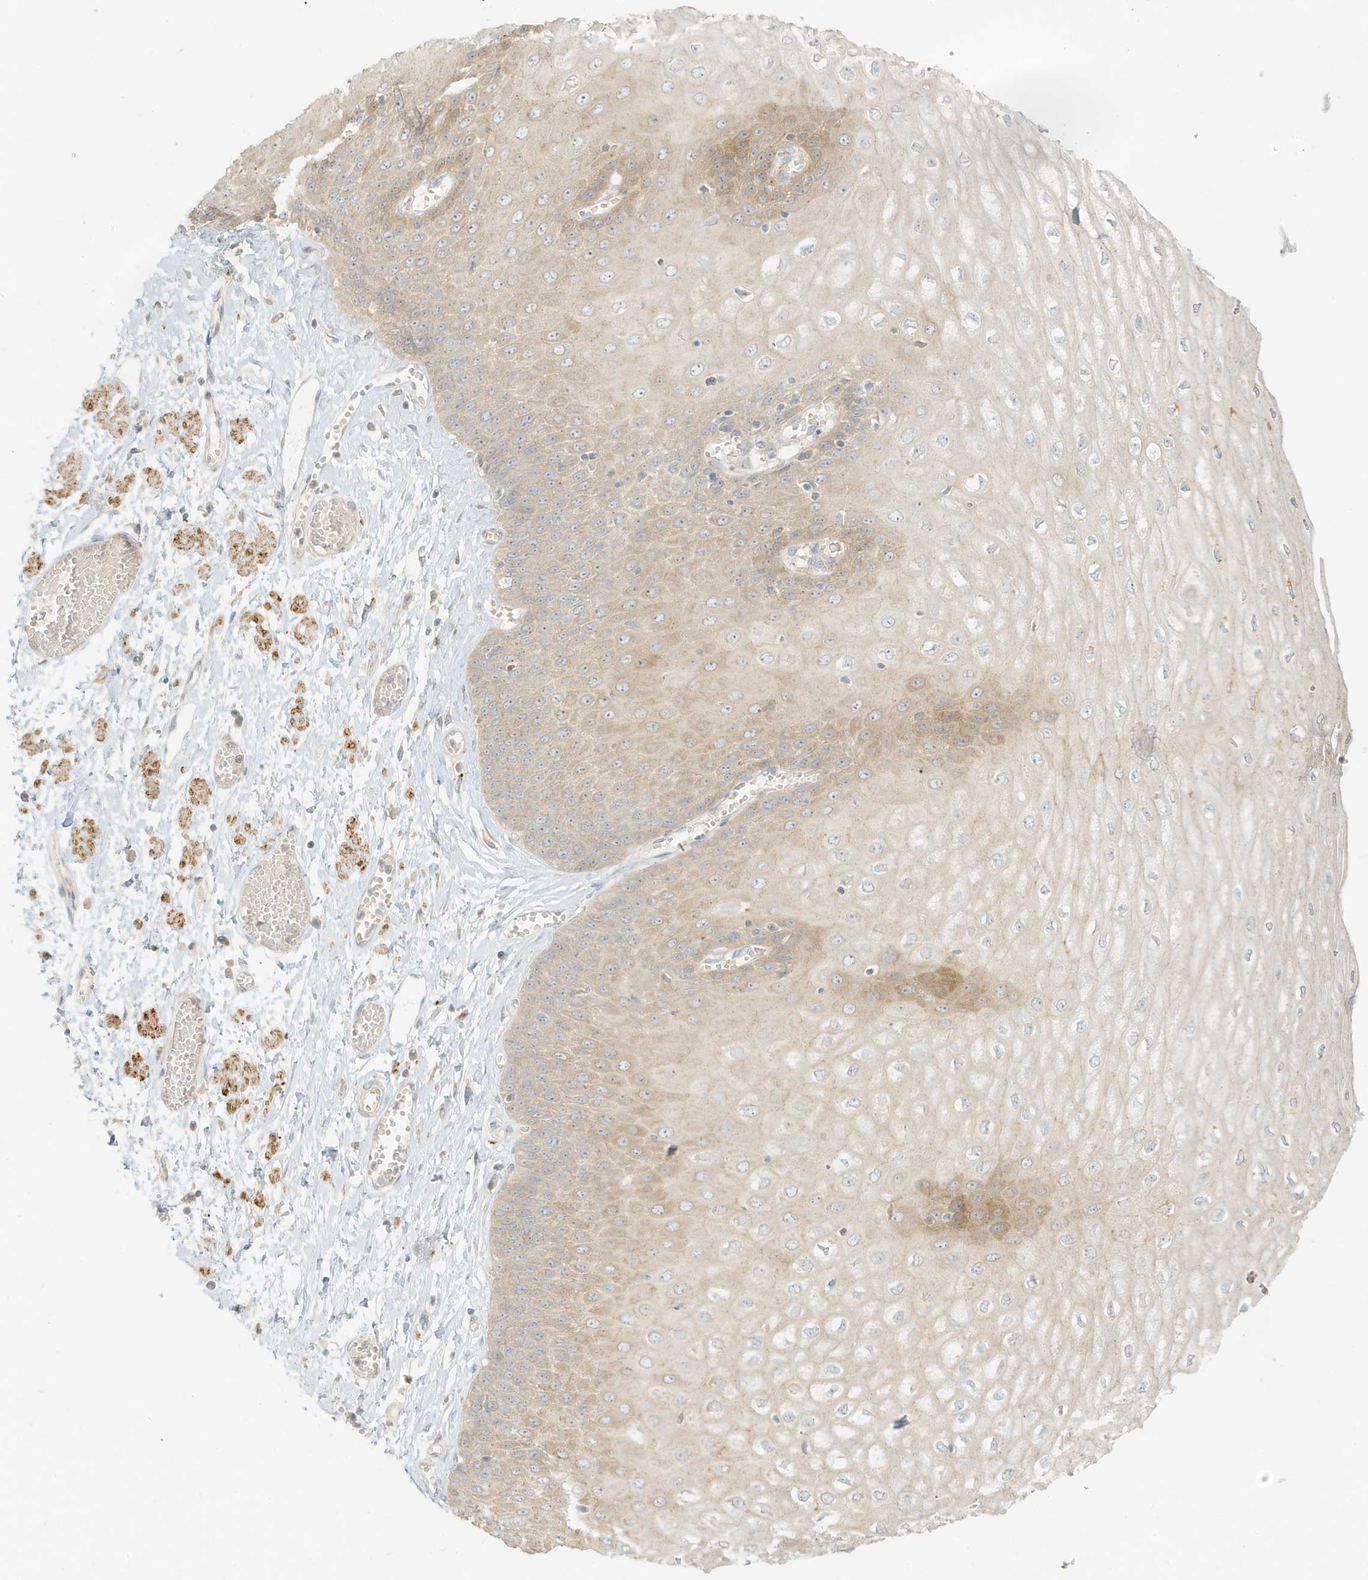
{"staining": {"intensity": "moderate", "quantity": "25%-75%", "location": "cytoplasmic/membranous"}, "tissue": "esophagus", "cell_type": "Squamous epithelial cells", "image_type": "normal", "snomed": [{"axis": "morphology", "description": "Normal tissue, NOS"}, {"axis": "topography", "description": "Esophagus"}], "caption": "Protein staining reveals moderate cytoplasmic/membranous staining in about 25%-75% of squamous epithelial cells in normal esophagus.", "gene": "MCOLN1", "patient": {"sex": "male", "age": 60}}